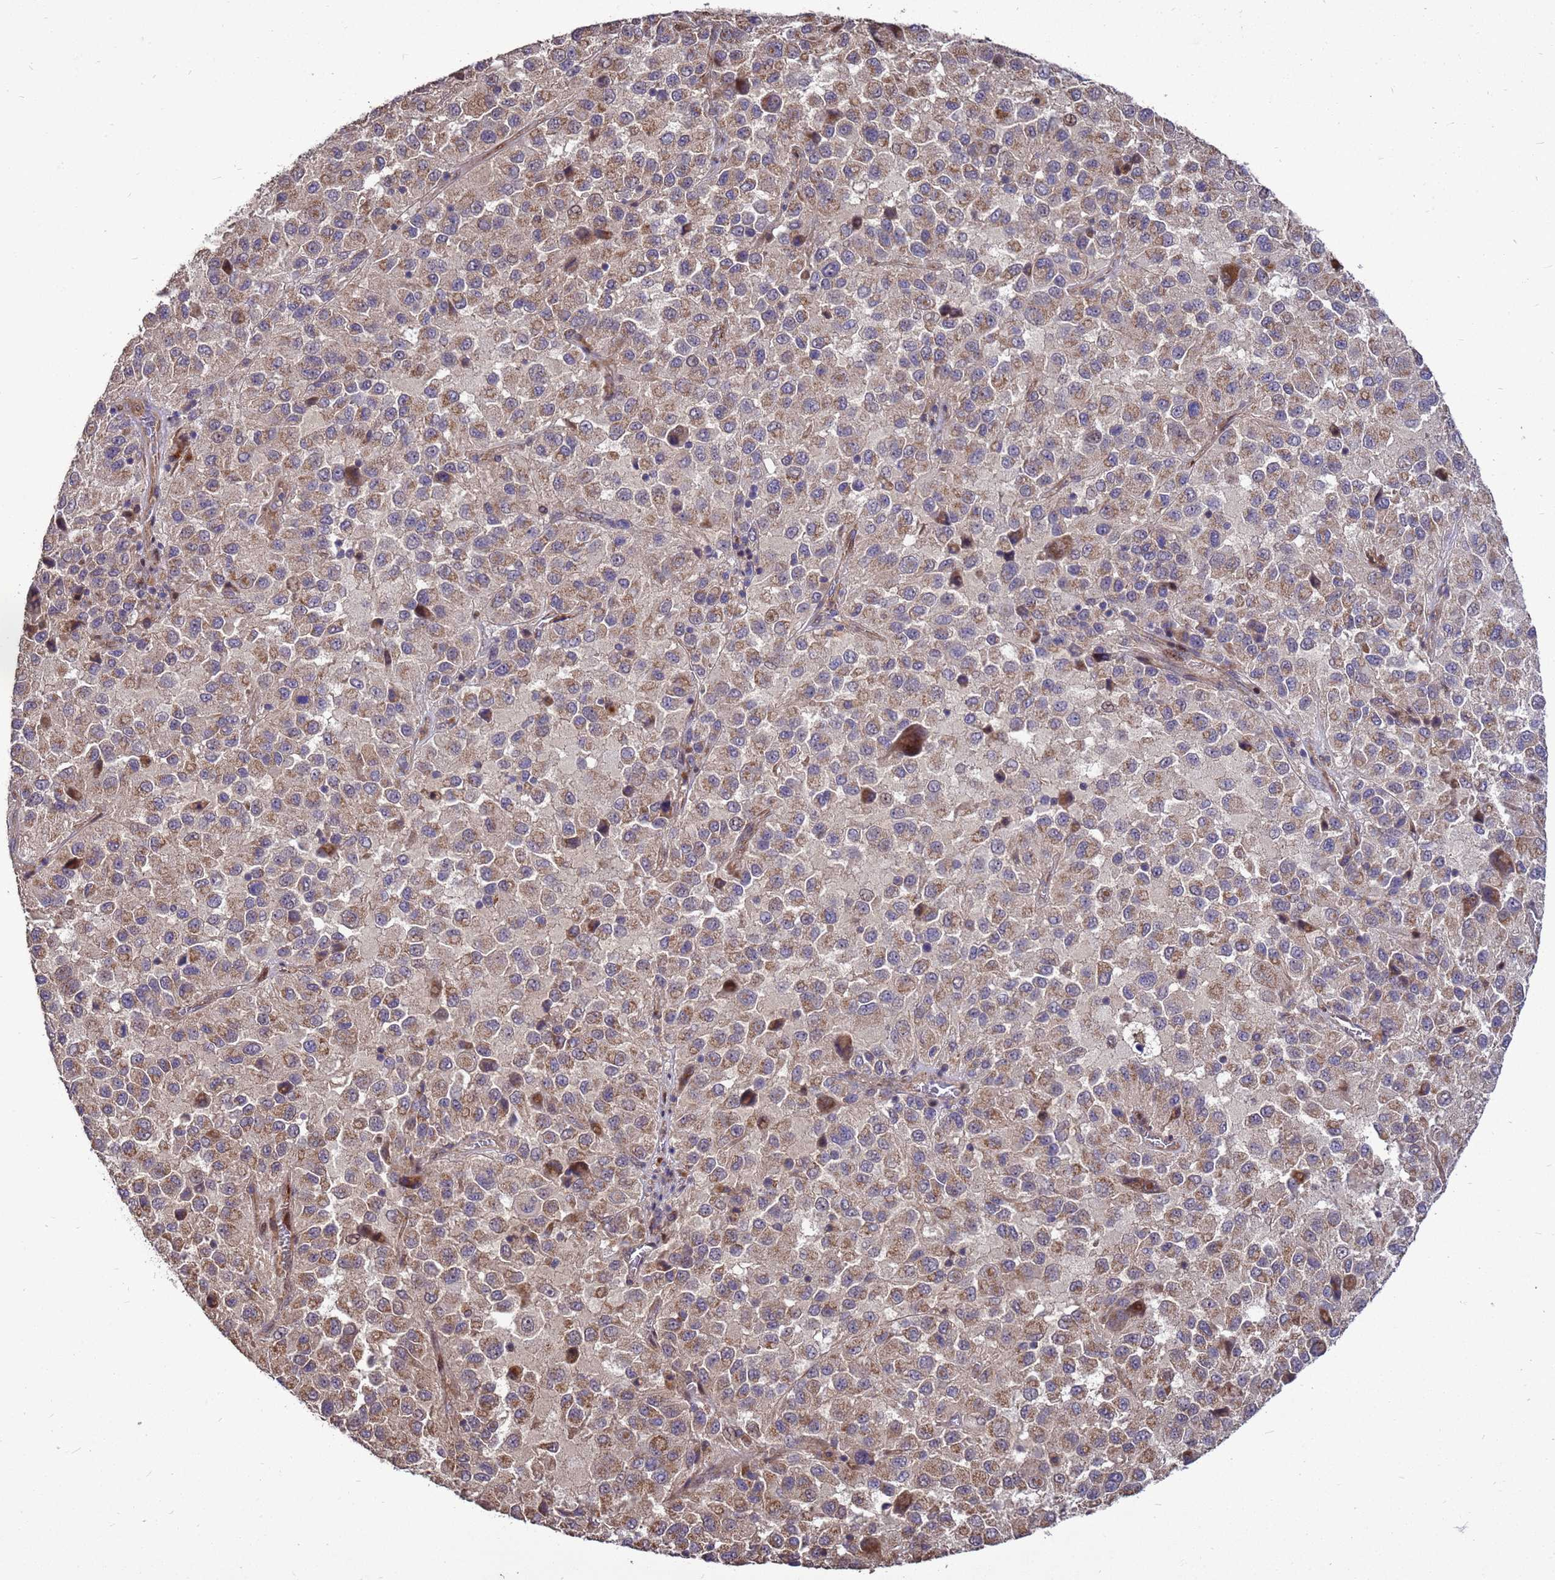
{"staining": {"intensity": "moderate", "quantity": ">75%", "location": "cytoplasmic/membranous"}, "tissue": "melanoma", "cell_type": "Tumor cells", "image_type": "cancer", "snomed": [{"axis": "morphology", "description": "Malignant melanoma, Metastatic site"}, {"axis": "topography", "description": "Lung"}], "caption": "Protein staining of melanoma tissue displays moderate cytoplasmic/membranous expression in about >75% of tumor cells. The protein is shown in brown color, while the nuclei are stained blue.", "gene": "RSPRY1", "patient": {"sex": "male", "age": 64}}